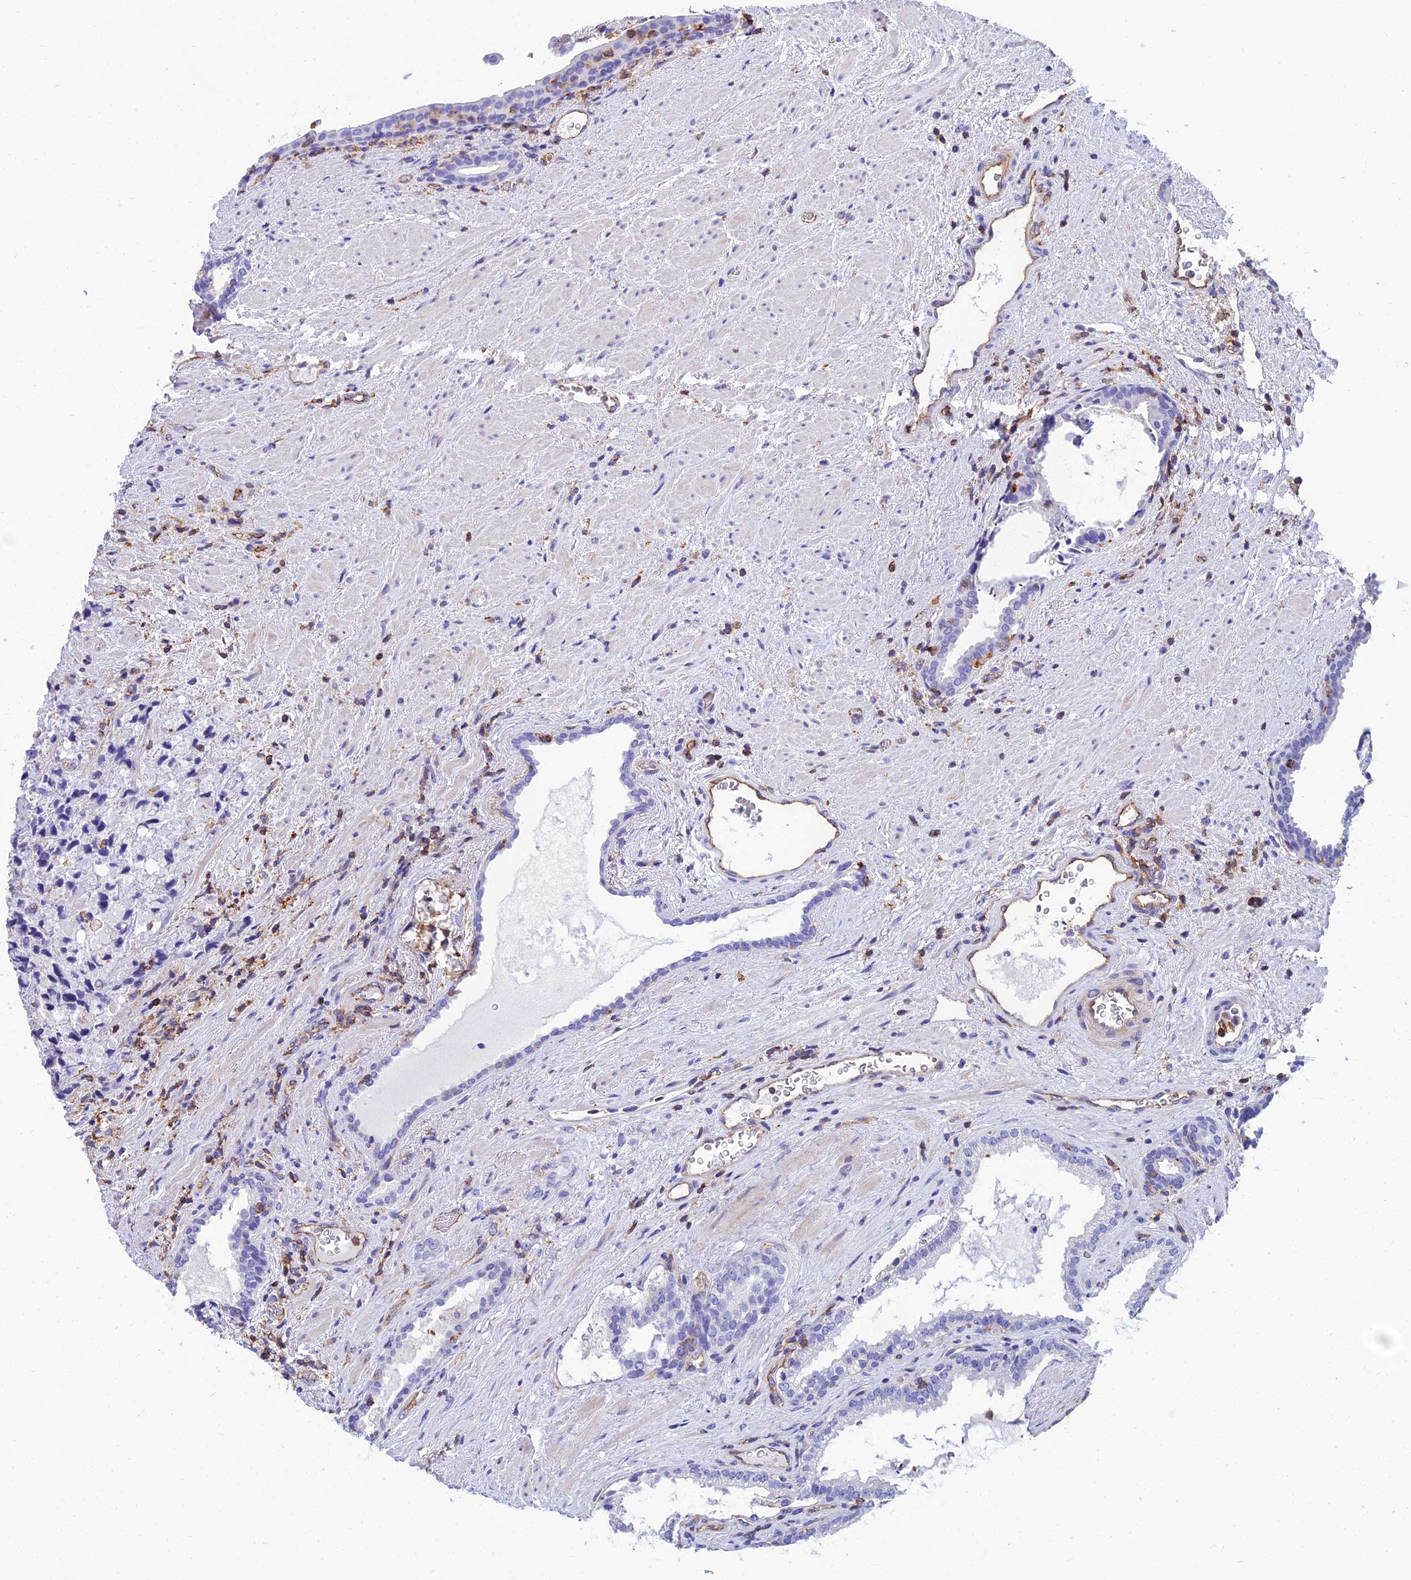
{"staining": {"intensity": "negative", "quantity": "none", "location": "none"}, "tissue": "prostate cancer", "cell_type": "Tumor cells", "image_type": "cancer", "snomed": [{"axis": "morphology", "description": "Adenocarcinoma, High grade"}, {"axis": "topography", "description": "Prostate"}], "caption": "DAB immunohistochemical staining of human prostate adenocarcinoma (high-grade) shows no significant expression in tumor cells.", "gene": "PPP1R18", "patient": {"sex": "male", "age": 70}}